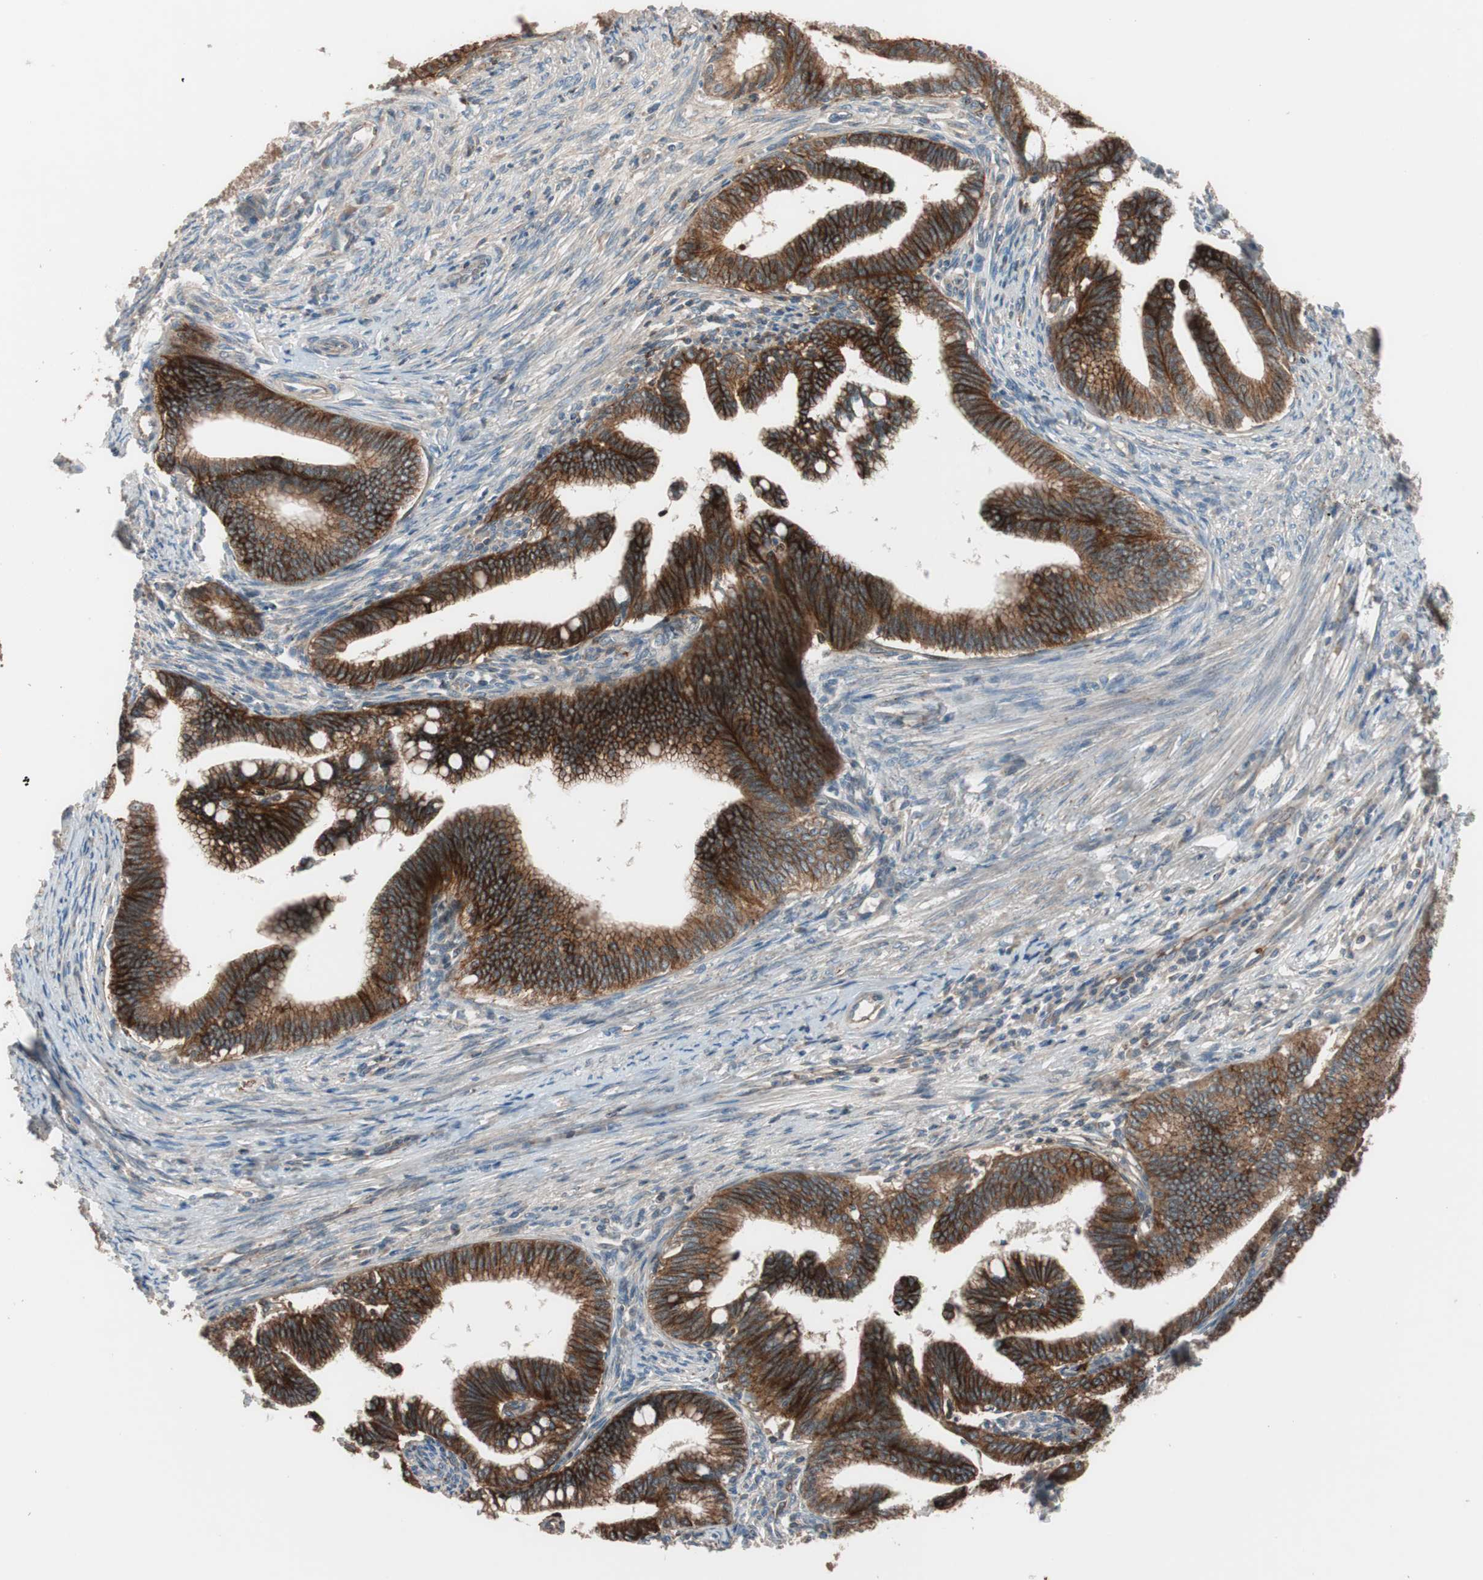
{"staining": {"intensity": "strong", "quantity": ">75%", "location": "cytoplasmic/membranous"}, "tissue": "cervical cancer", "cell_type": "Tumor cells", "image_type": "cancer", "snomed": [{"axis": "morphology", "description": "Adenocarcinoma, NOS"}, {"axis": "topography", "description": "Cervix"}], "caption": "A photomicrograph of human cervical cancer stained for a protein shows strong cytoplasmic/membranous brown staining in tumor cells.", "gene": "SDC4", "patient": {"sex": "female", "age": 36}}